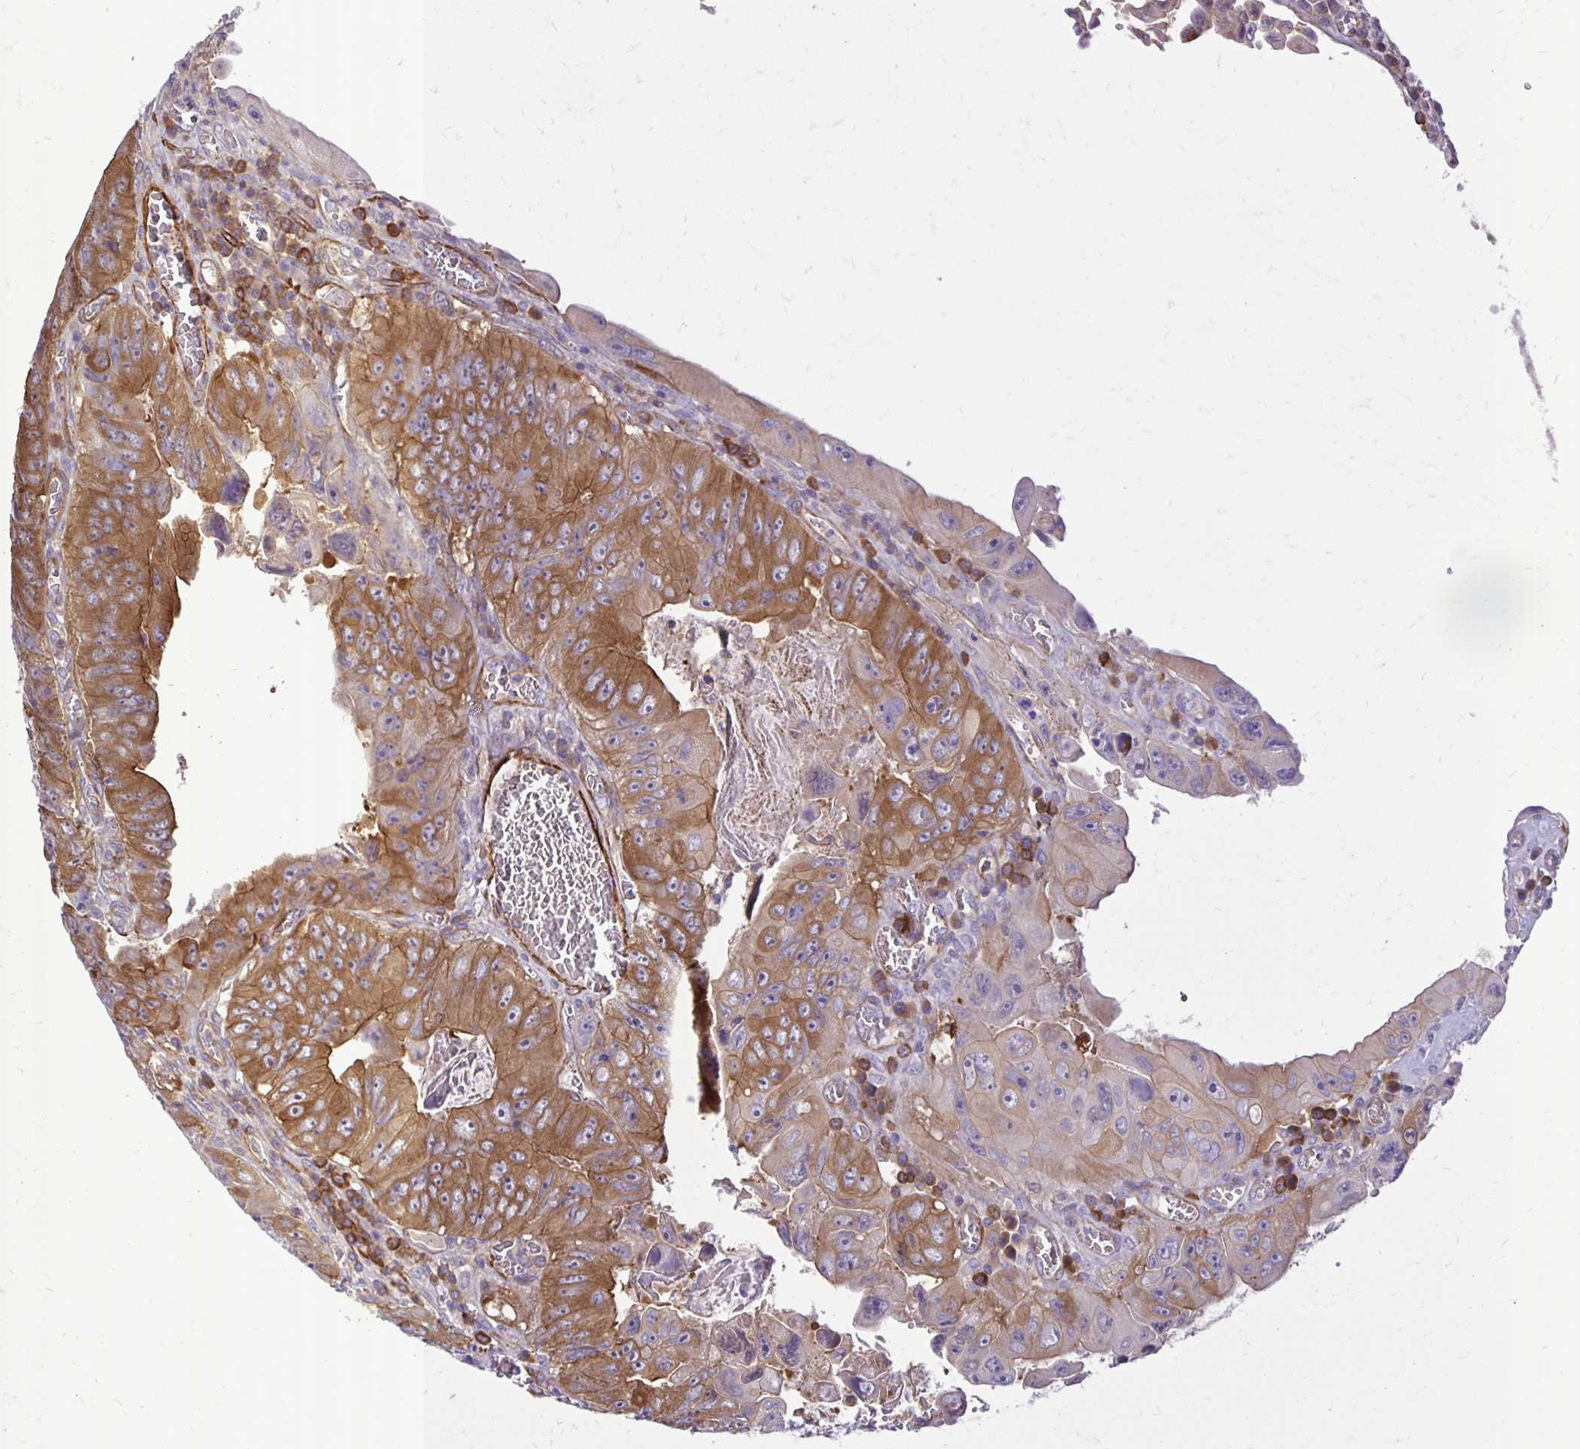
{"staining": {"intensity": "moderate", "quantity": ">75%", "location": "cytoplasmic/membranous"}, "tissue": "colorectal cancer", "cell_type": "Tumor cells", "image_type": "cancer", "snomed": [{"axis": "morphology", "description": "Adenocarcinoma, NOS"}, {"axis": "topography", "description": "Colon"}], "caption": "A brown stain labels moderate cytoplasmic/membranous staining of a protein in colorectal adenocarcinoma tumor cells. Nuclei are stained in blue.", "gene": "CTPS1", "patient": {"sex": "female", "age": 84}}